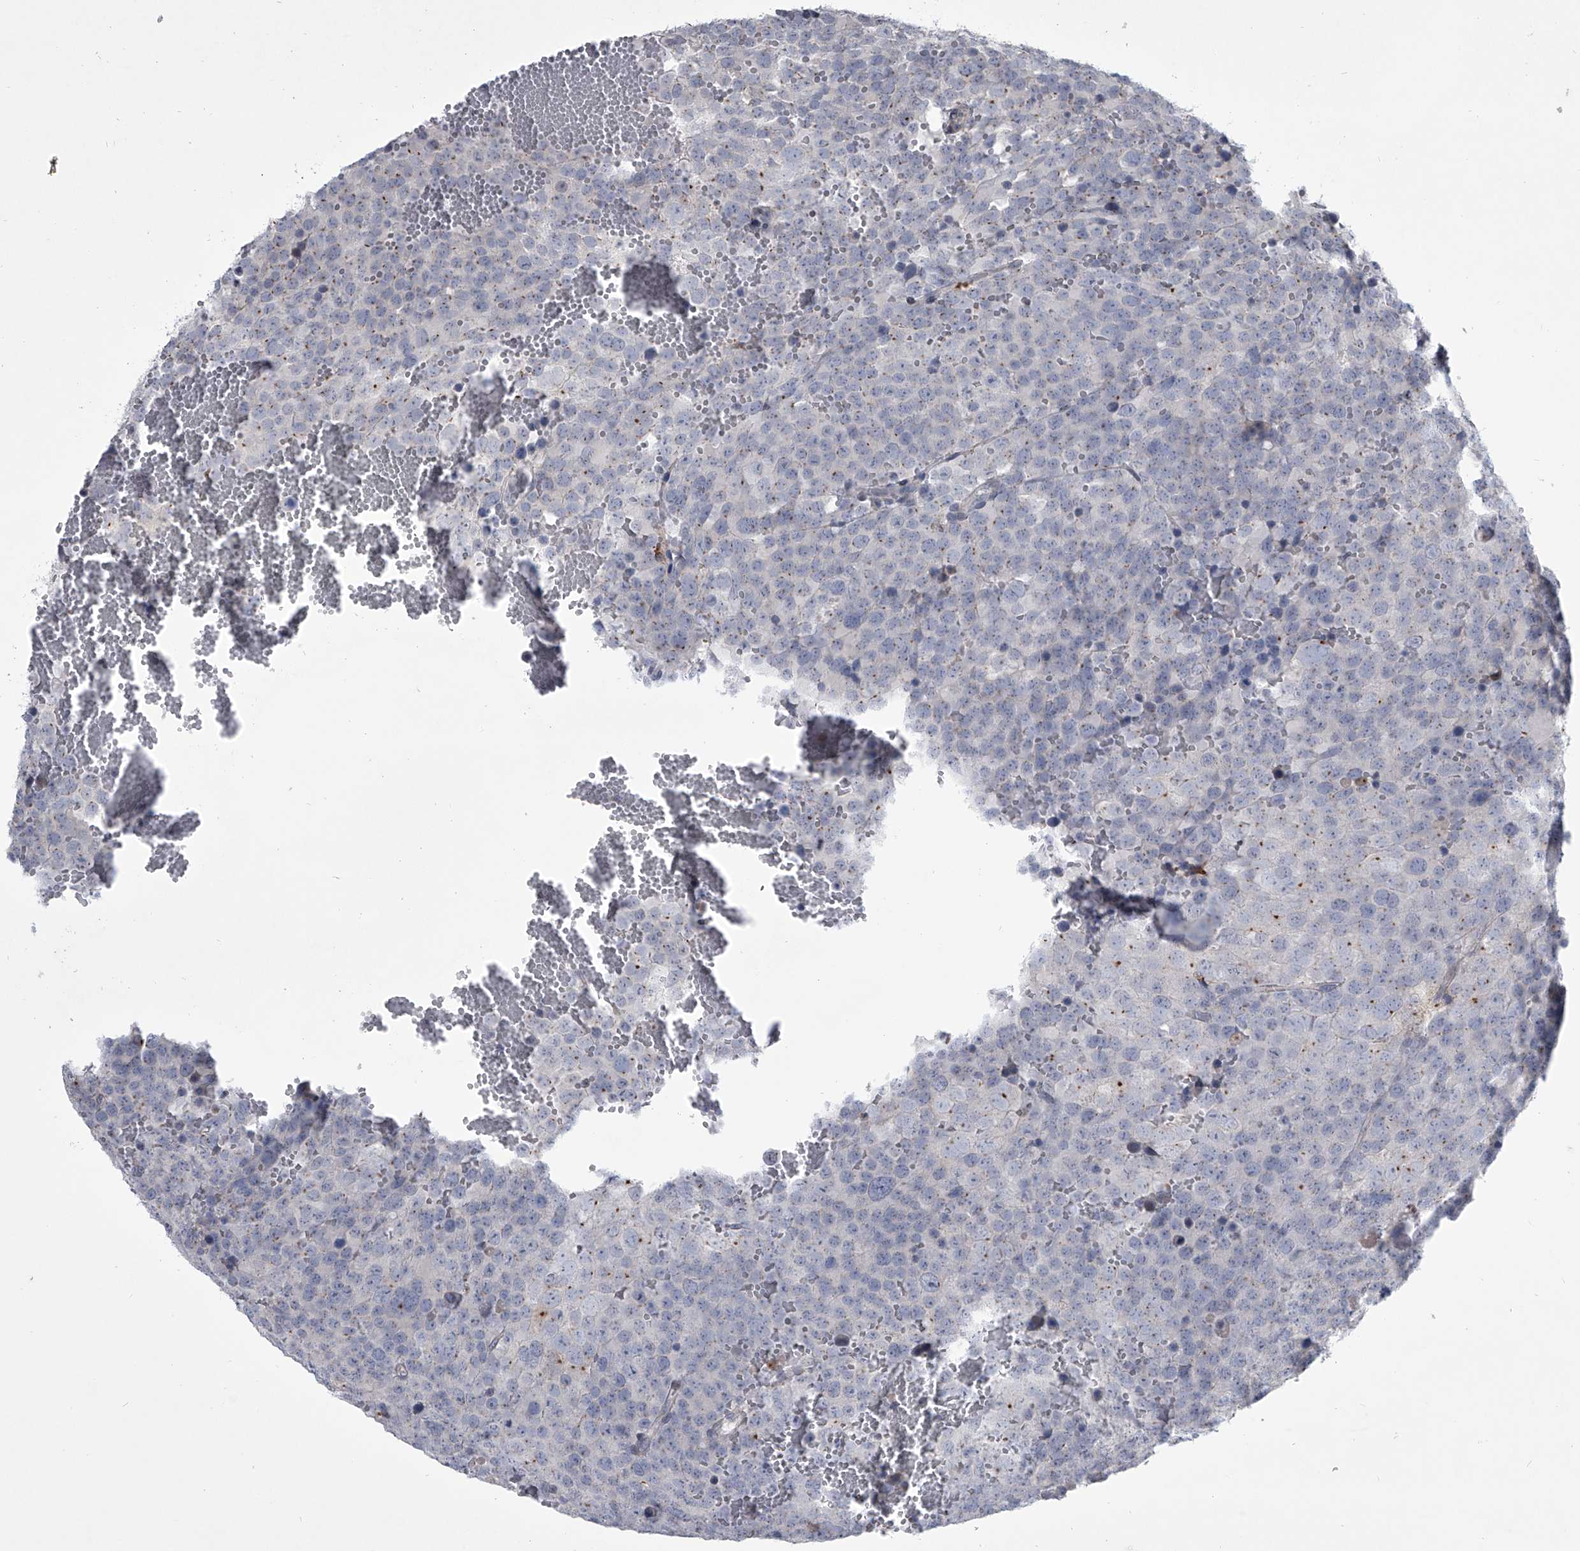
{"staining": {"intensity": "negative", "quantity": "none", "location": "none"}, "tissue": "testis cancer", "cell_type": "Tumor cells", "image_type": "cancer", "snomed": [{"axis": "morphology", "description": "Seminoma, NOS"}, {"axis": "topography", "description": "Testis"}], "caption": "Testis cancer (seminoma) stained for a protein using IHC reveals no staining tumor cells.", "gene": "HEATR6", "patient": {"sex": "male", "age": 71}}